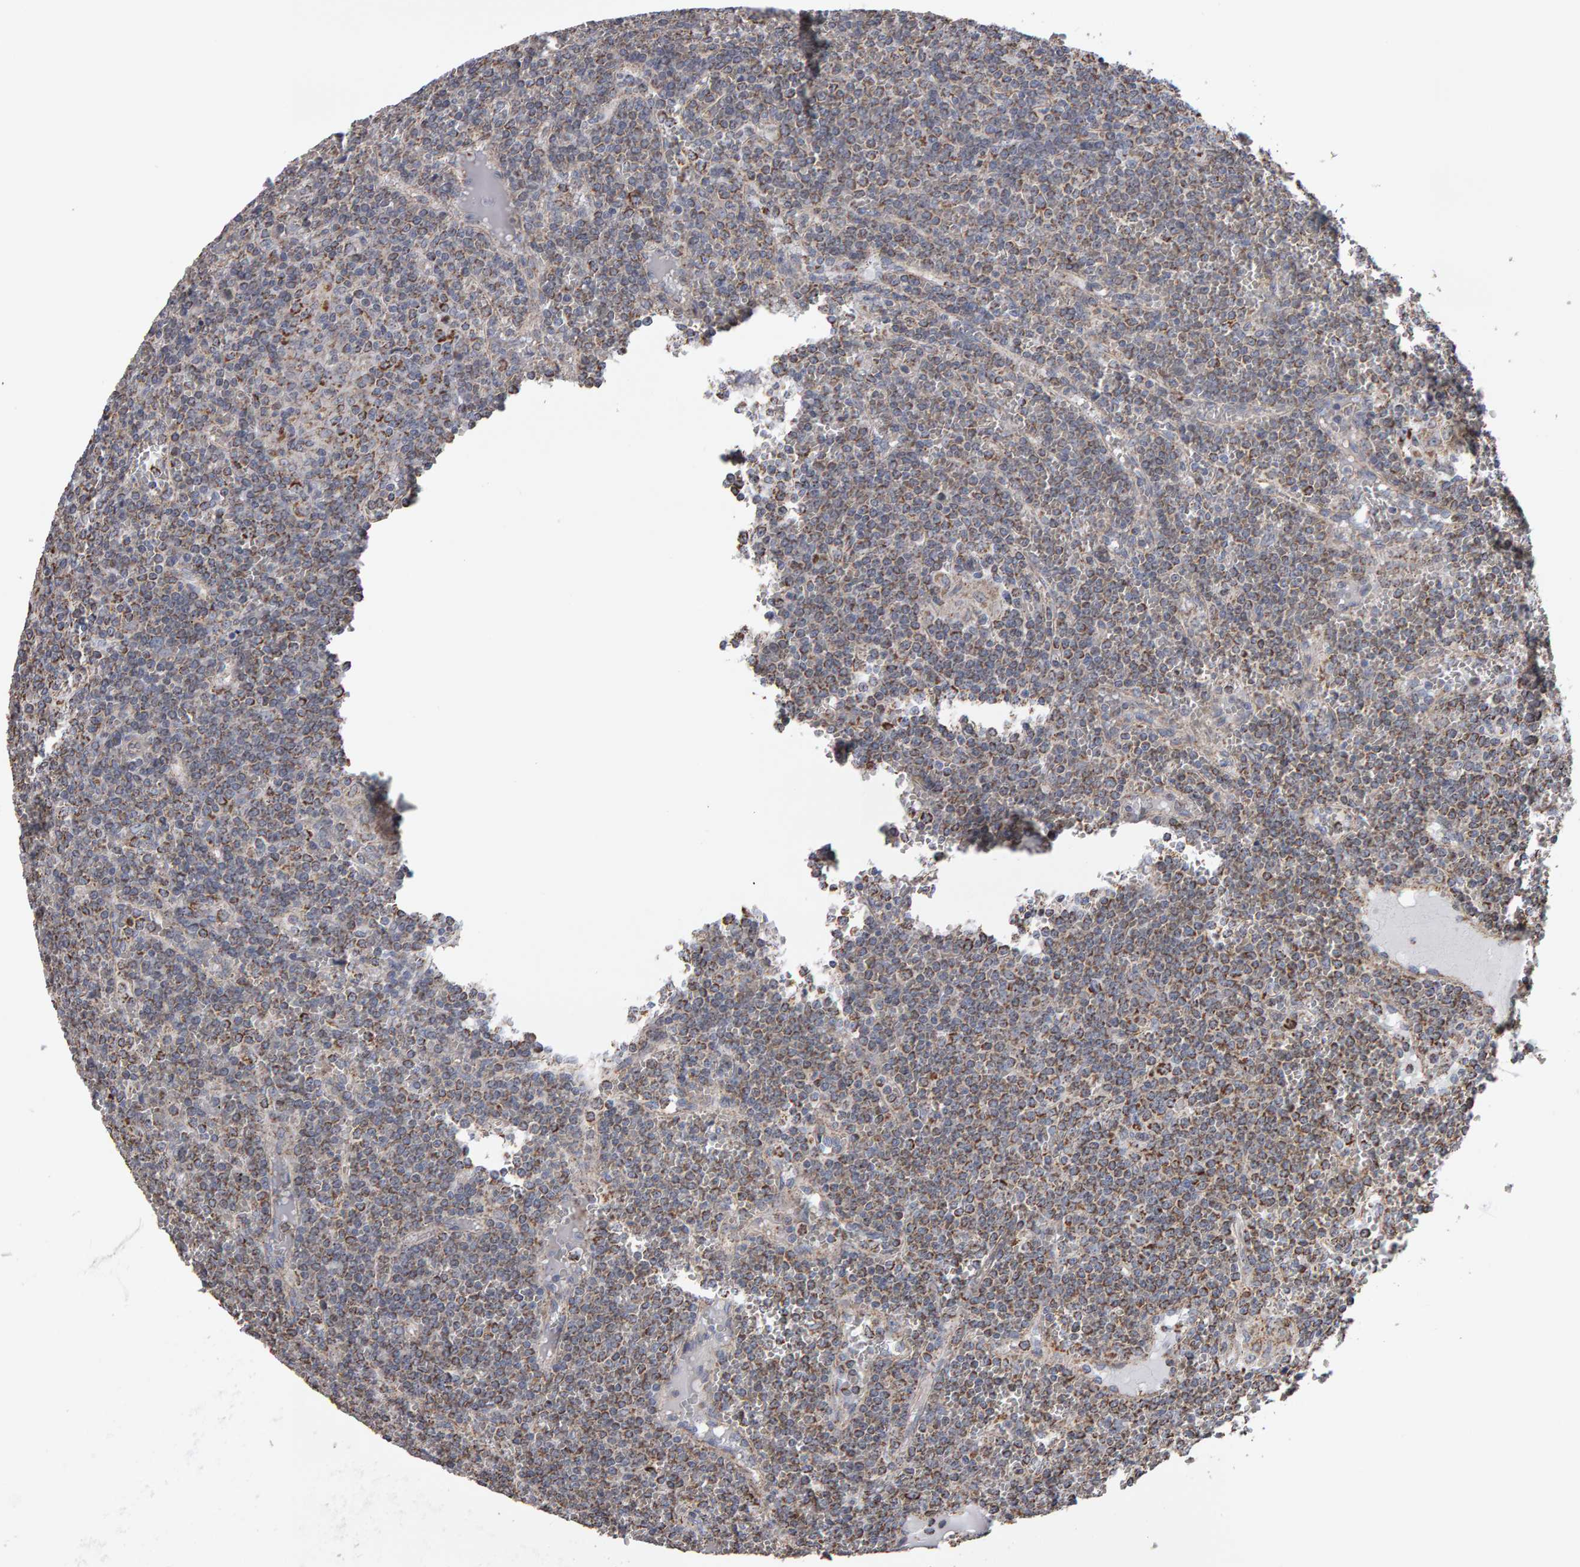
{"staining": {"intensity": "moderate", "quantity": "25%-75%", "location": "cytoplasmic/membranous"}, "tissue": "lymphoma", "cell_type": "Tumor cells", "image_type": "cancer", "snomed": [{"axis": "morphology", "description": "Malignant lymphoma, non-Hodgkin's type, Low grade"}, {"axis": "topography", "description": "Spleen"}], "caption": "DAB immunohistochemical staining of lymphoma demonstrates moderate cytoplasmic/membranous protein staining in about 25%-75% of tumor cells.", "gene": "TOM1L1", "patient": {"sex": "female", "age": 19}}